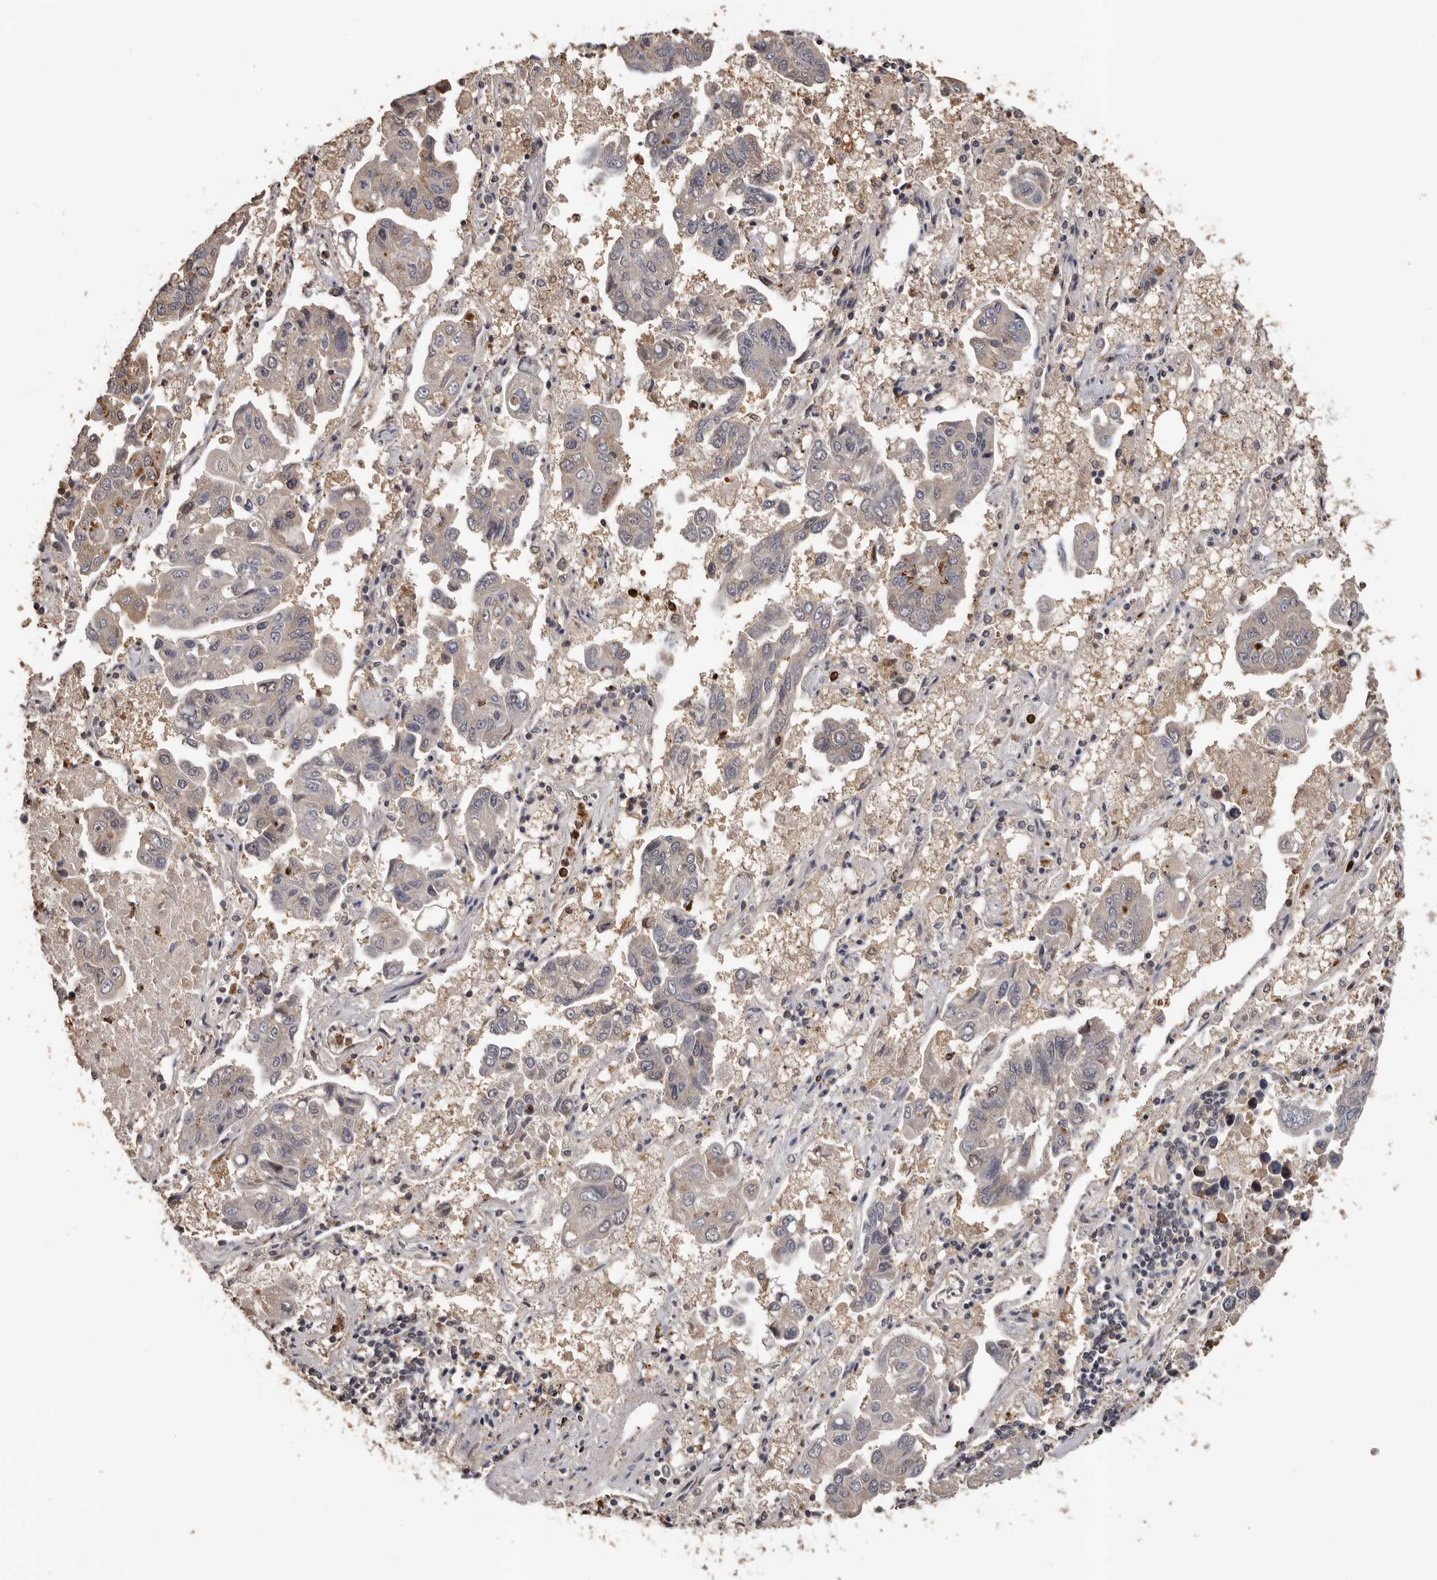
{"staining": {"intensity": "weak", "quantity": "<25%", "location": "cytoplasmic/membranous"}, "tissue": "lung cancer", "cell_type": "Tumor cells", "image_type": "cancer", "snomed": [{"axis": "morphology", "description": "Adenocarcinoma, NOS"}, {"axis": "topography", "description": "Lung"}], "caption": "The immunohistochemistry photomicrograph has no significant staining in tumor cells of adenocarcinoma (lung) tissue.", "gene": "KIF2B", "patient": {"sex": "male", "age": 64}}